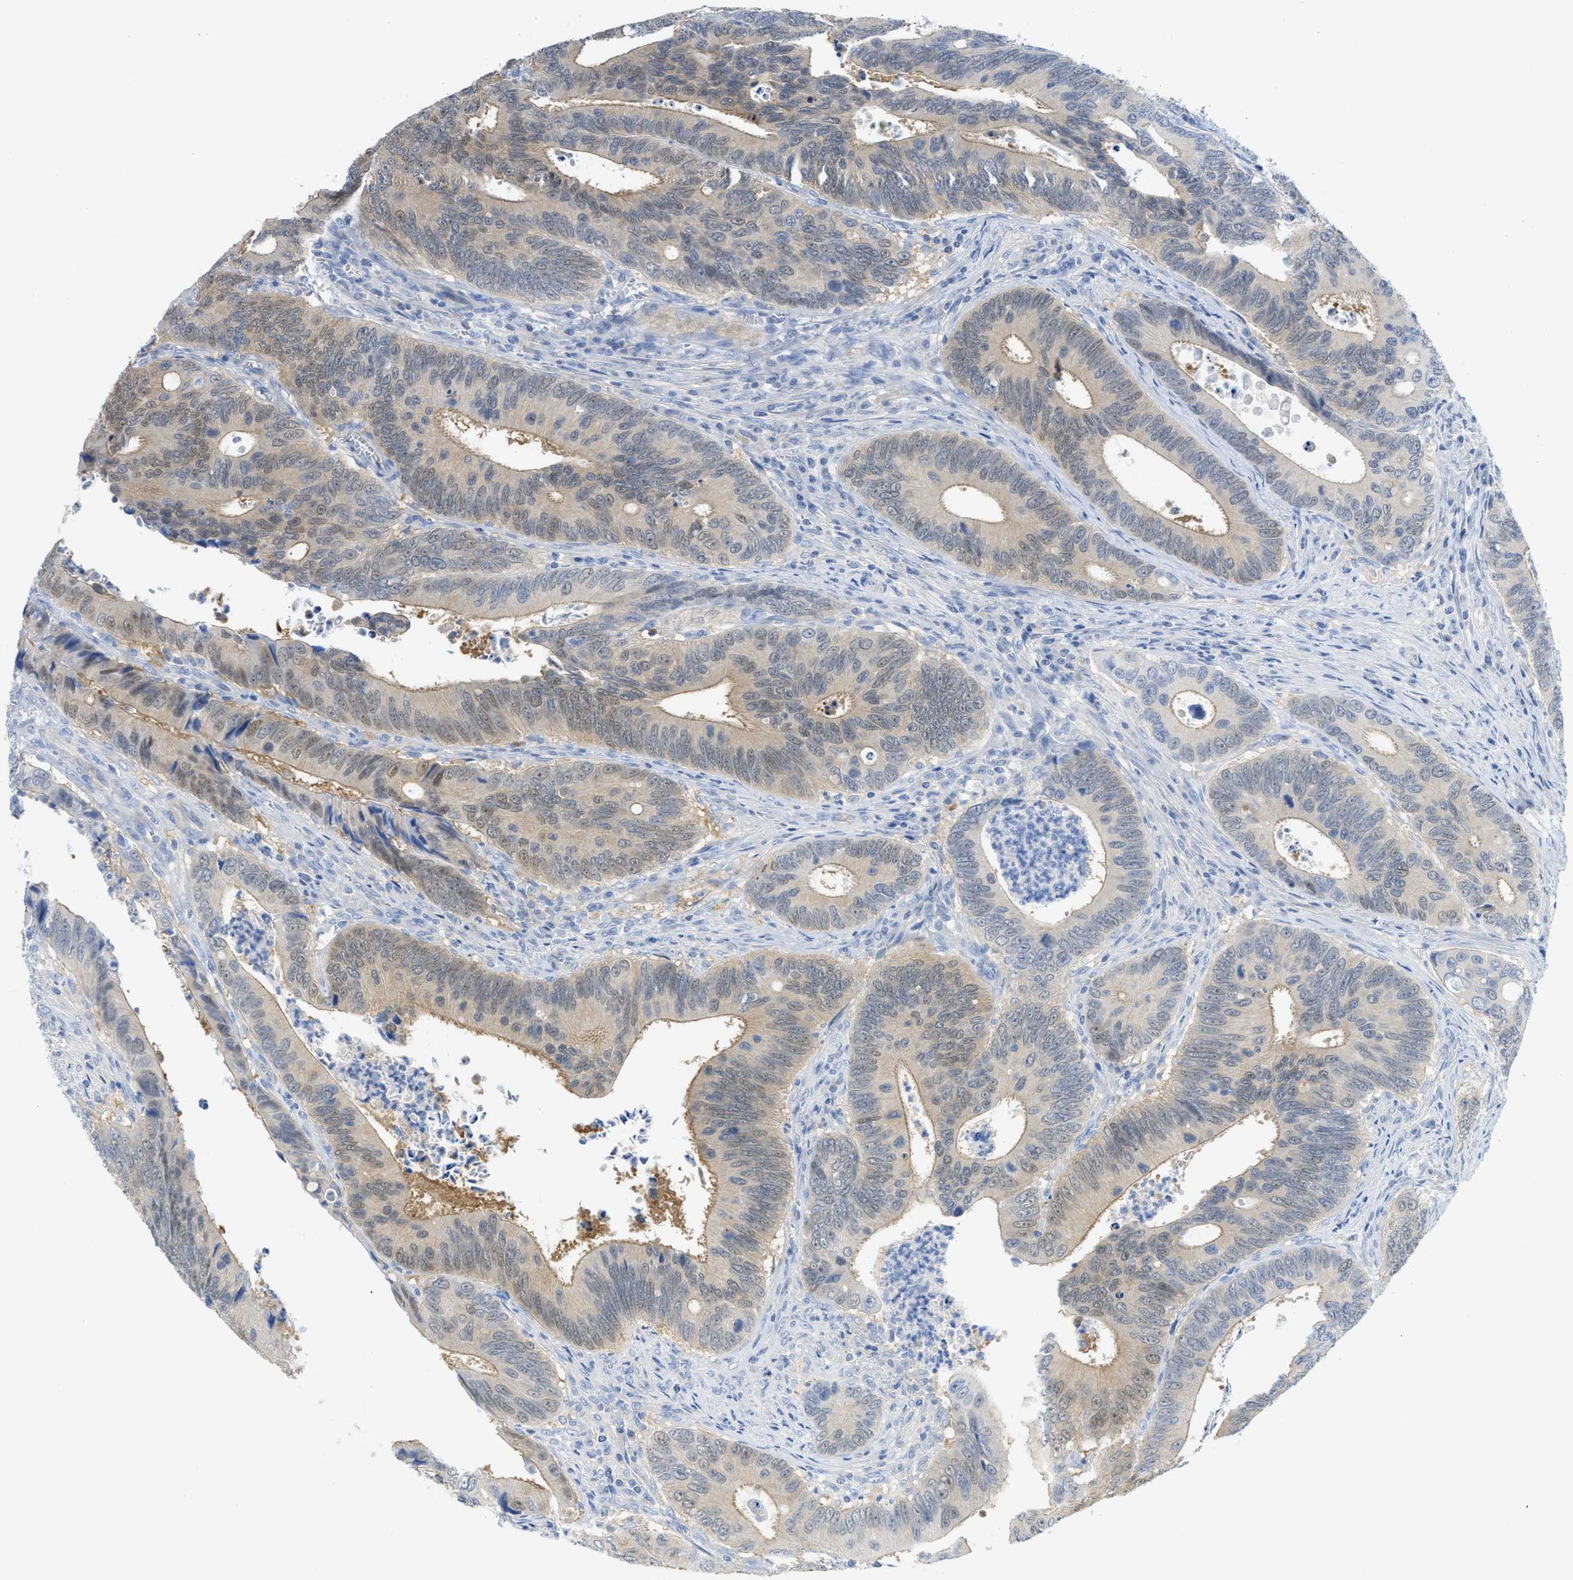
{"staining": {"intensity": "weak", "quantity": "25%-75%", "location": "cytoplasmic/membranous"}, "tissue": "colorectal cancer", "cell_type": "Tumor cells", "image_type": "cancer", "snomed": [{"axis": "morphology", "description": "Inflammation, NOS"}, {"axis": "morphology", "description": "Adenocarcinoma, NOS"}, {"axis": "topography", "description": "Colon"}], "caption": "A photomicrograph showing weak cytoplasmic/membranous staining in approximately 25%-75% of tumor cells in colorectal cancer, as visualized by brown immunohistochemical staining.", "gene": "MYL3", "patient": {"sex": "male", "age": 72}}